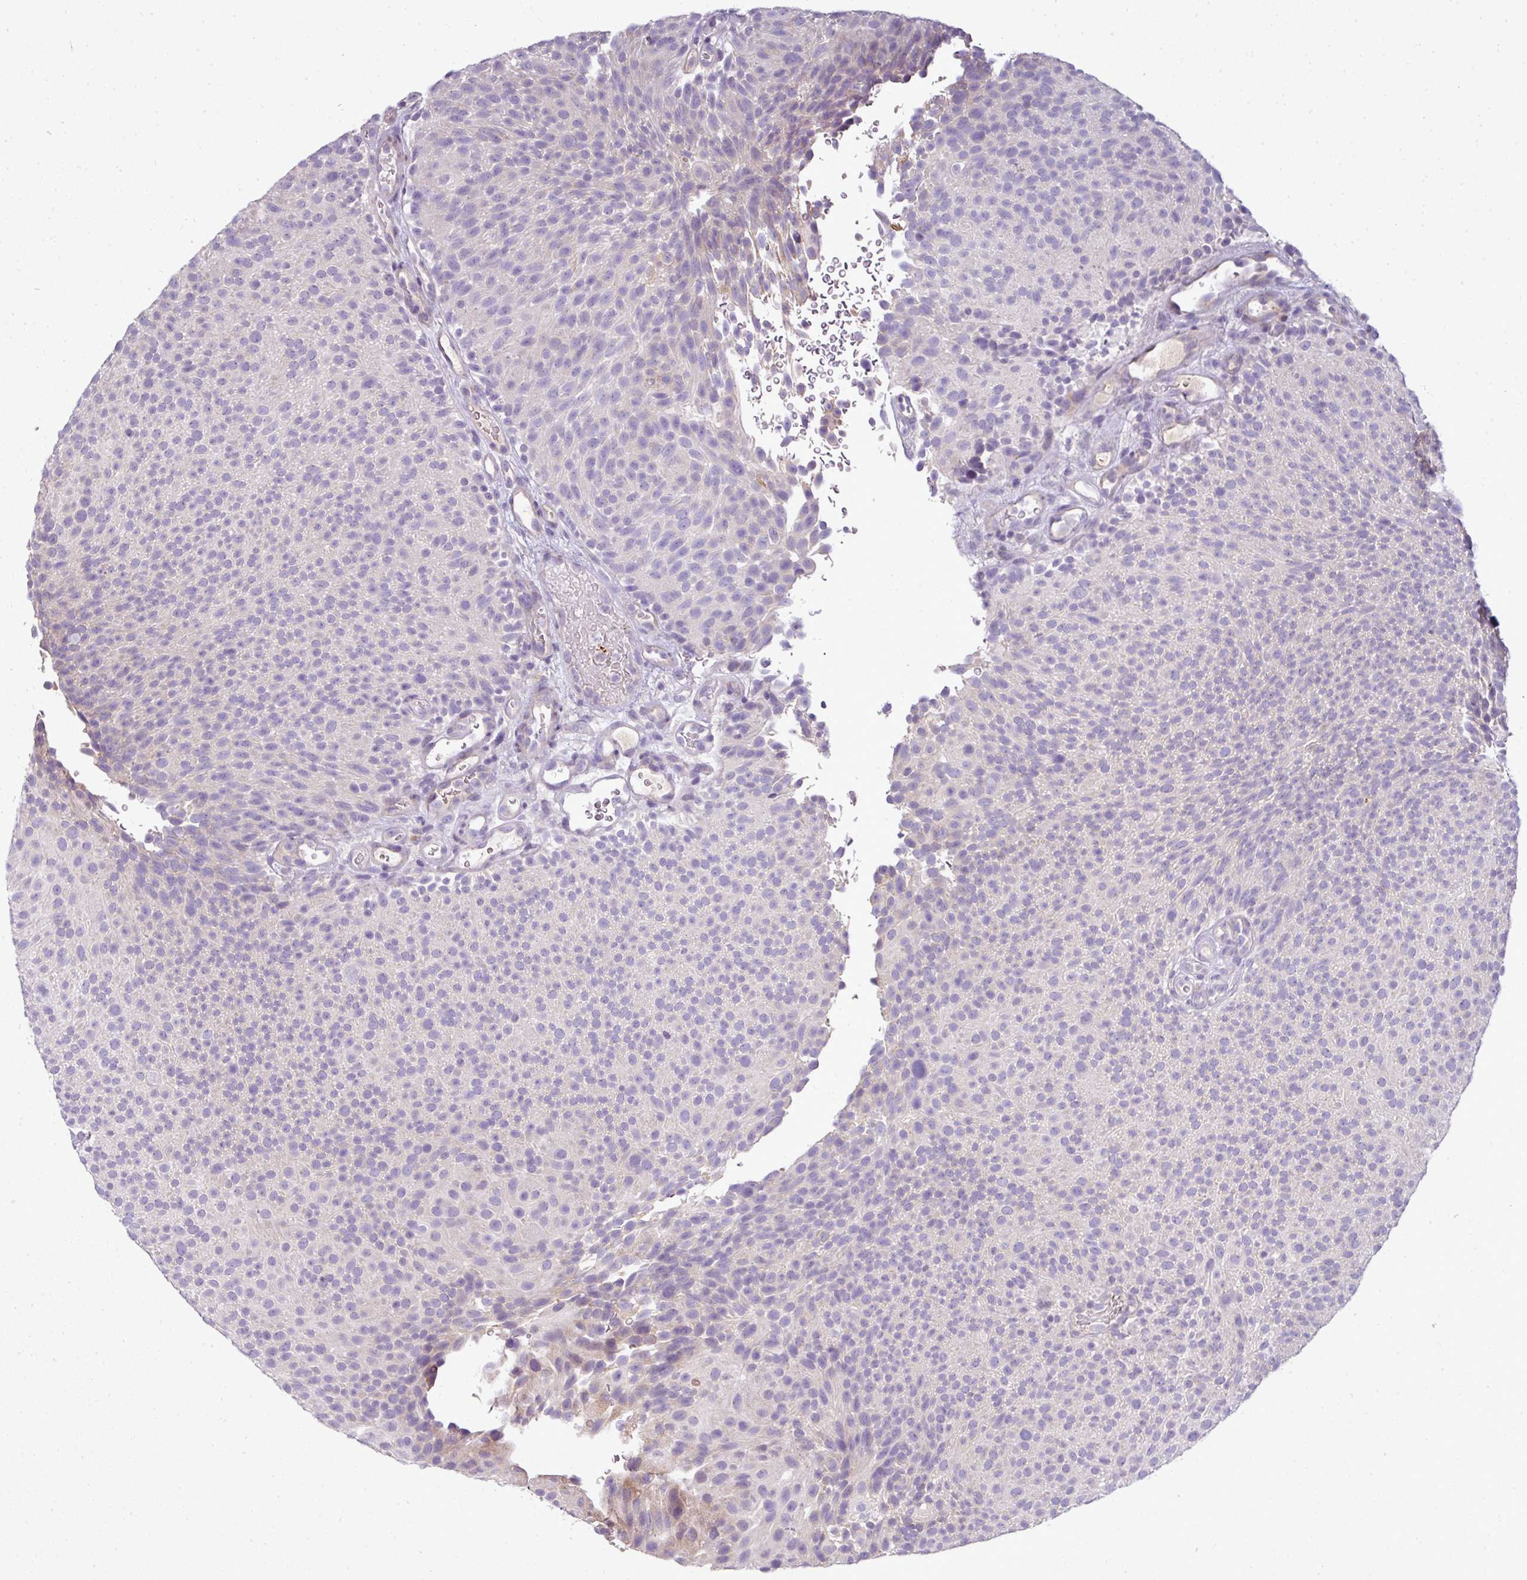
{"staining": {"intensity": "weak", "quantity": "<25%", "location": "cytoplasmic/membranous"}, "tissue": "urothelial cancer", "cell_type": "Tumor cells", "image_type": "cancer", "snomed": [{"axis": "morphology", "description": "Urothelial carcinoma, Low grade"}, {"axis": "topography", "description": "Urinary bladder"}], "caption": "A high-resolution photomicrograph shows immunohistochemistry (IHC) staining of urothelial cancer, which demonstrates no significant expression in tumor cells. (DAB IHC visualized using brightfield microscopy, high magnification).", "gene": "GAN", "patient": {"sex": "male", "age": 78}}